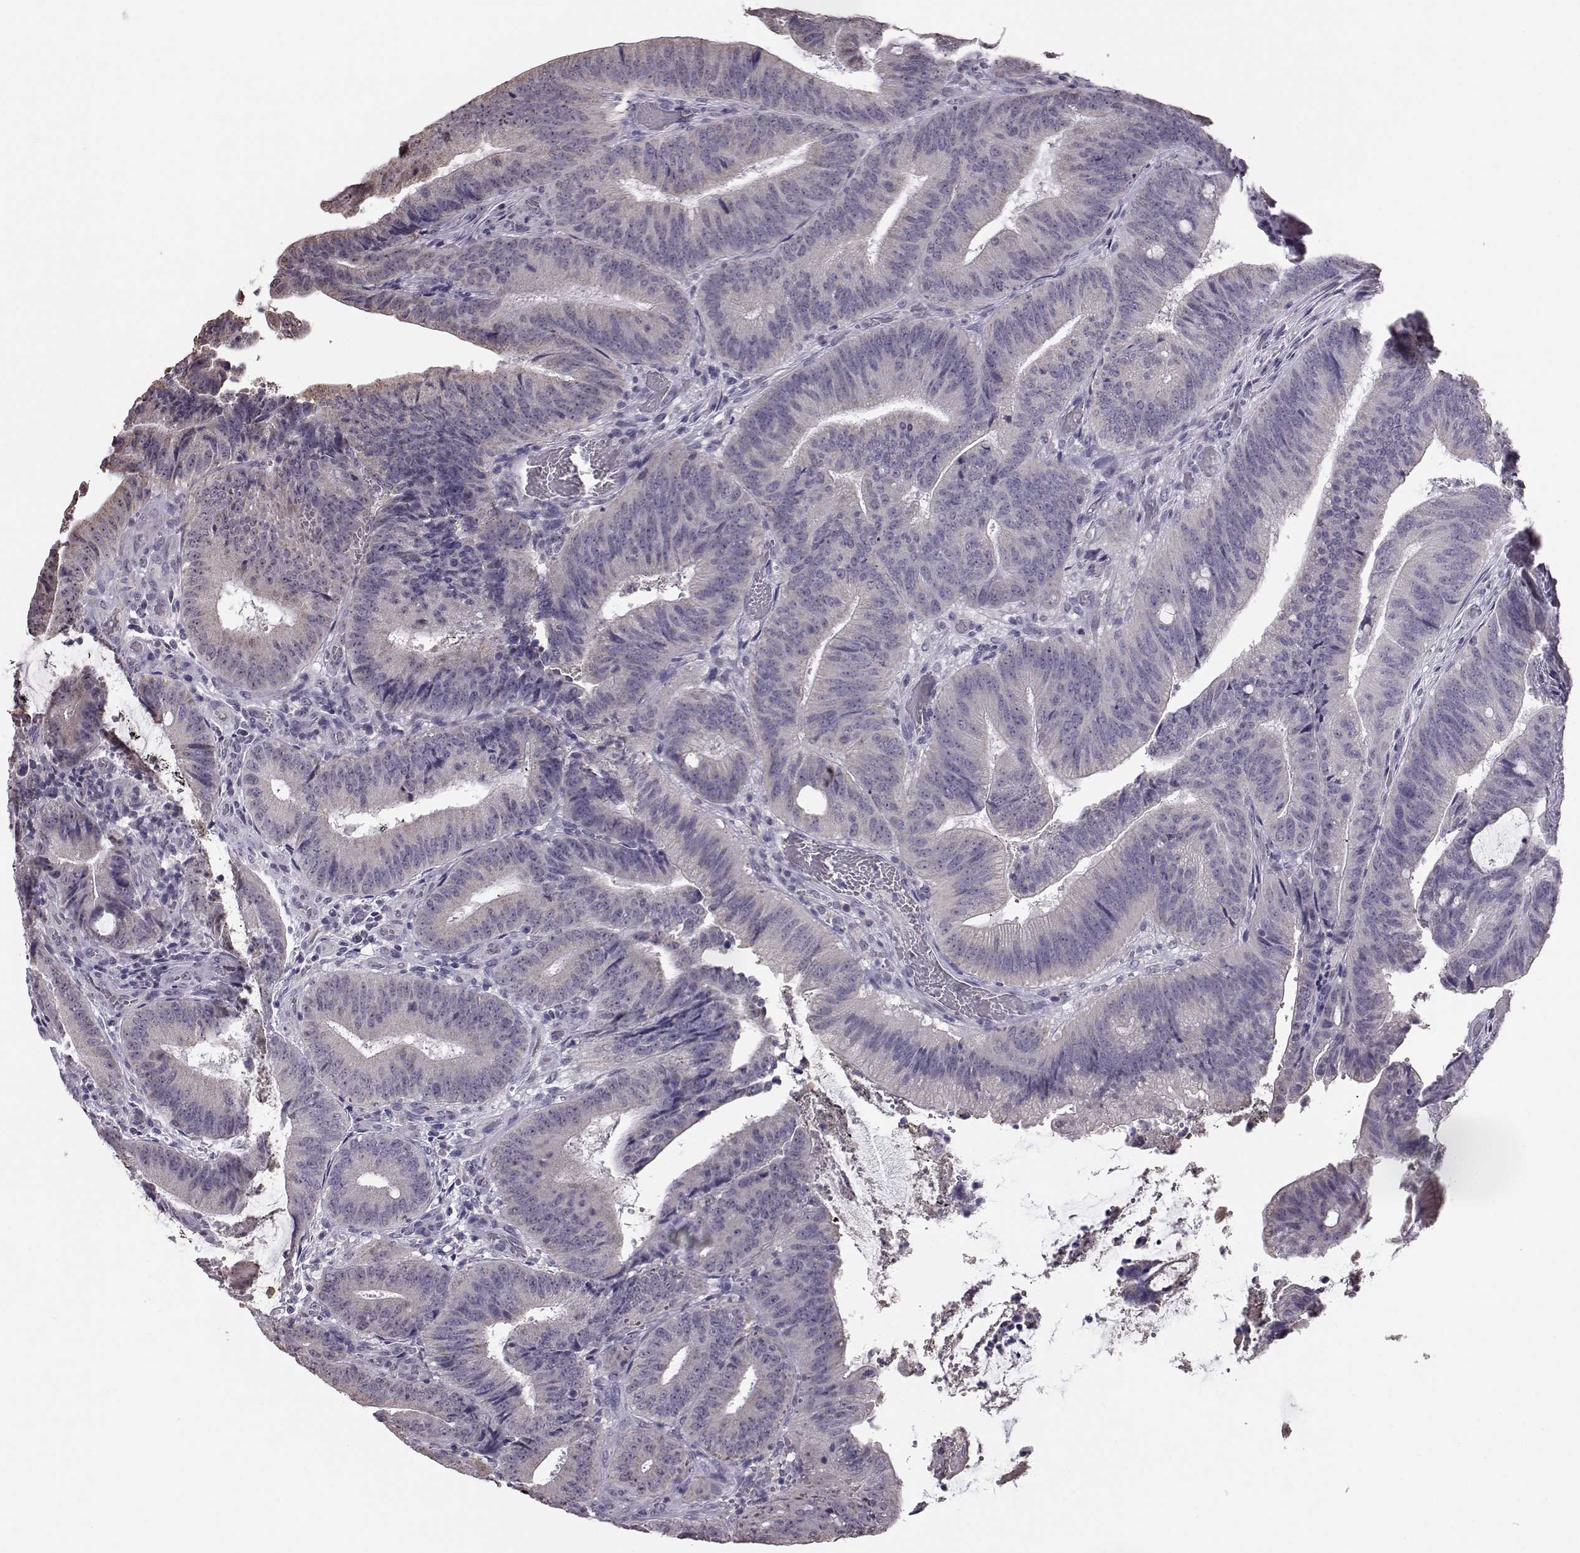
{"staining": {"intensity": "negative", "quantity": "none", "location": "none"}, "tissue": "colorectal cancer", "cell_type": "Tumor cells", "image_type": "cancer", "snomed": [{"axis": "morphology", "description": "Adenocarcinoma, NOS"}, {"axis": "topography", "description": "Colon"}], "caption": "A high-resolution micrograph shows IHC staining of adenocarcinoma (colorectal), which shows no significant staining in tumor cells.", "gene": "ALDH3A1", "patient": {"sex": "female", "age": 43}}